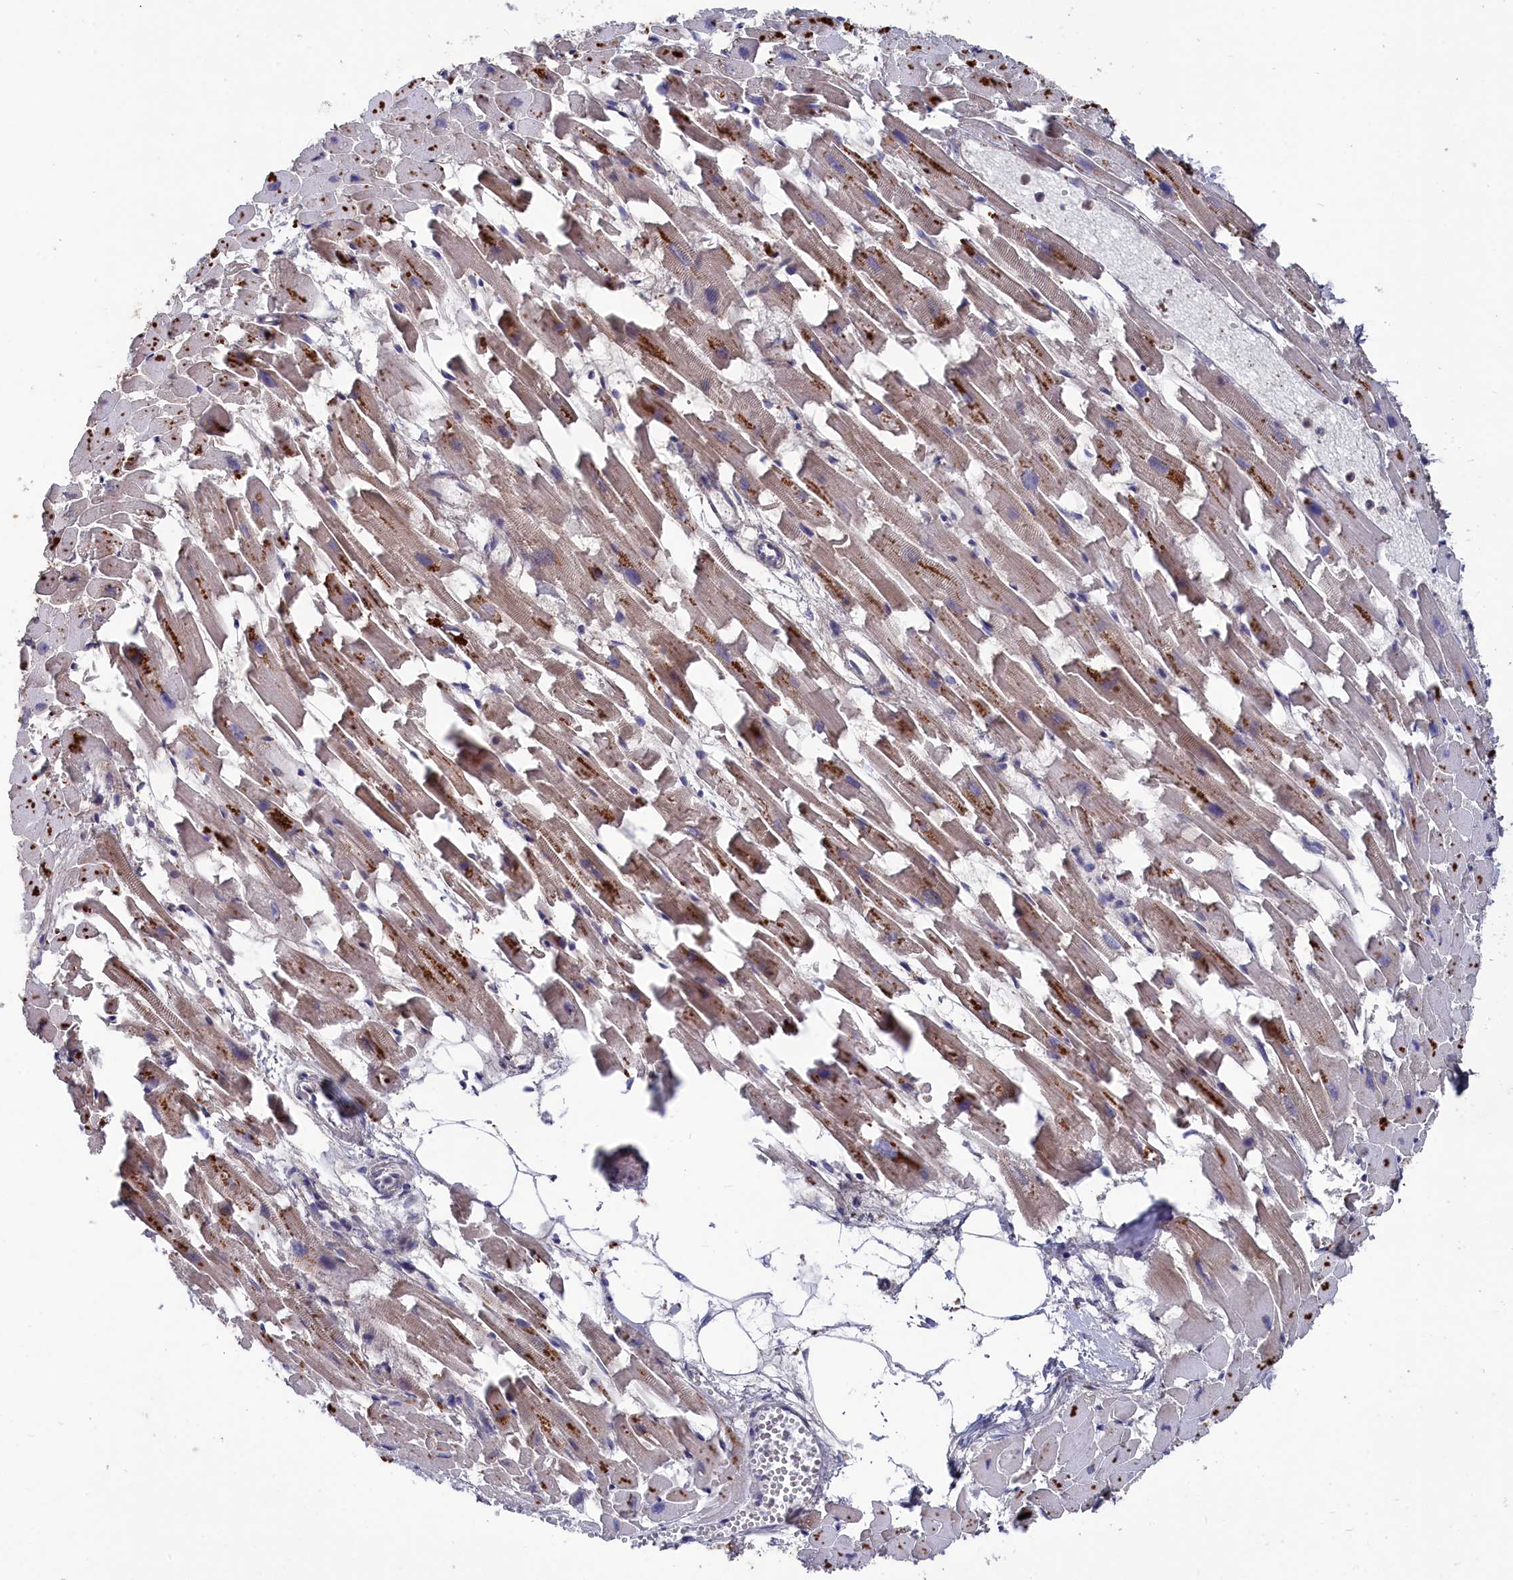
{"staining": {"intensity": "moderate", "quantity": "25%-75%", "location": "cytoplasmic/membranous"}, "tissue": "heart muscle", "cell_type": "Cardiomyocytes", "image_type": "normal", "snomed": [{"axis": "morphology", "description": "Normal tissue, NOS"}, {"axis": "topography", "description": "Heart"}], "caption": "Protein expression analysis of unremarkable heart muscle displays moderate cytoplasmic/membranous positivity in about 25%-75% of cardiomyocytes.", "gene": "TMC5", "patient": {"sex": "female", "age": 64}}